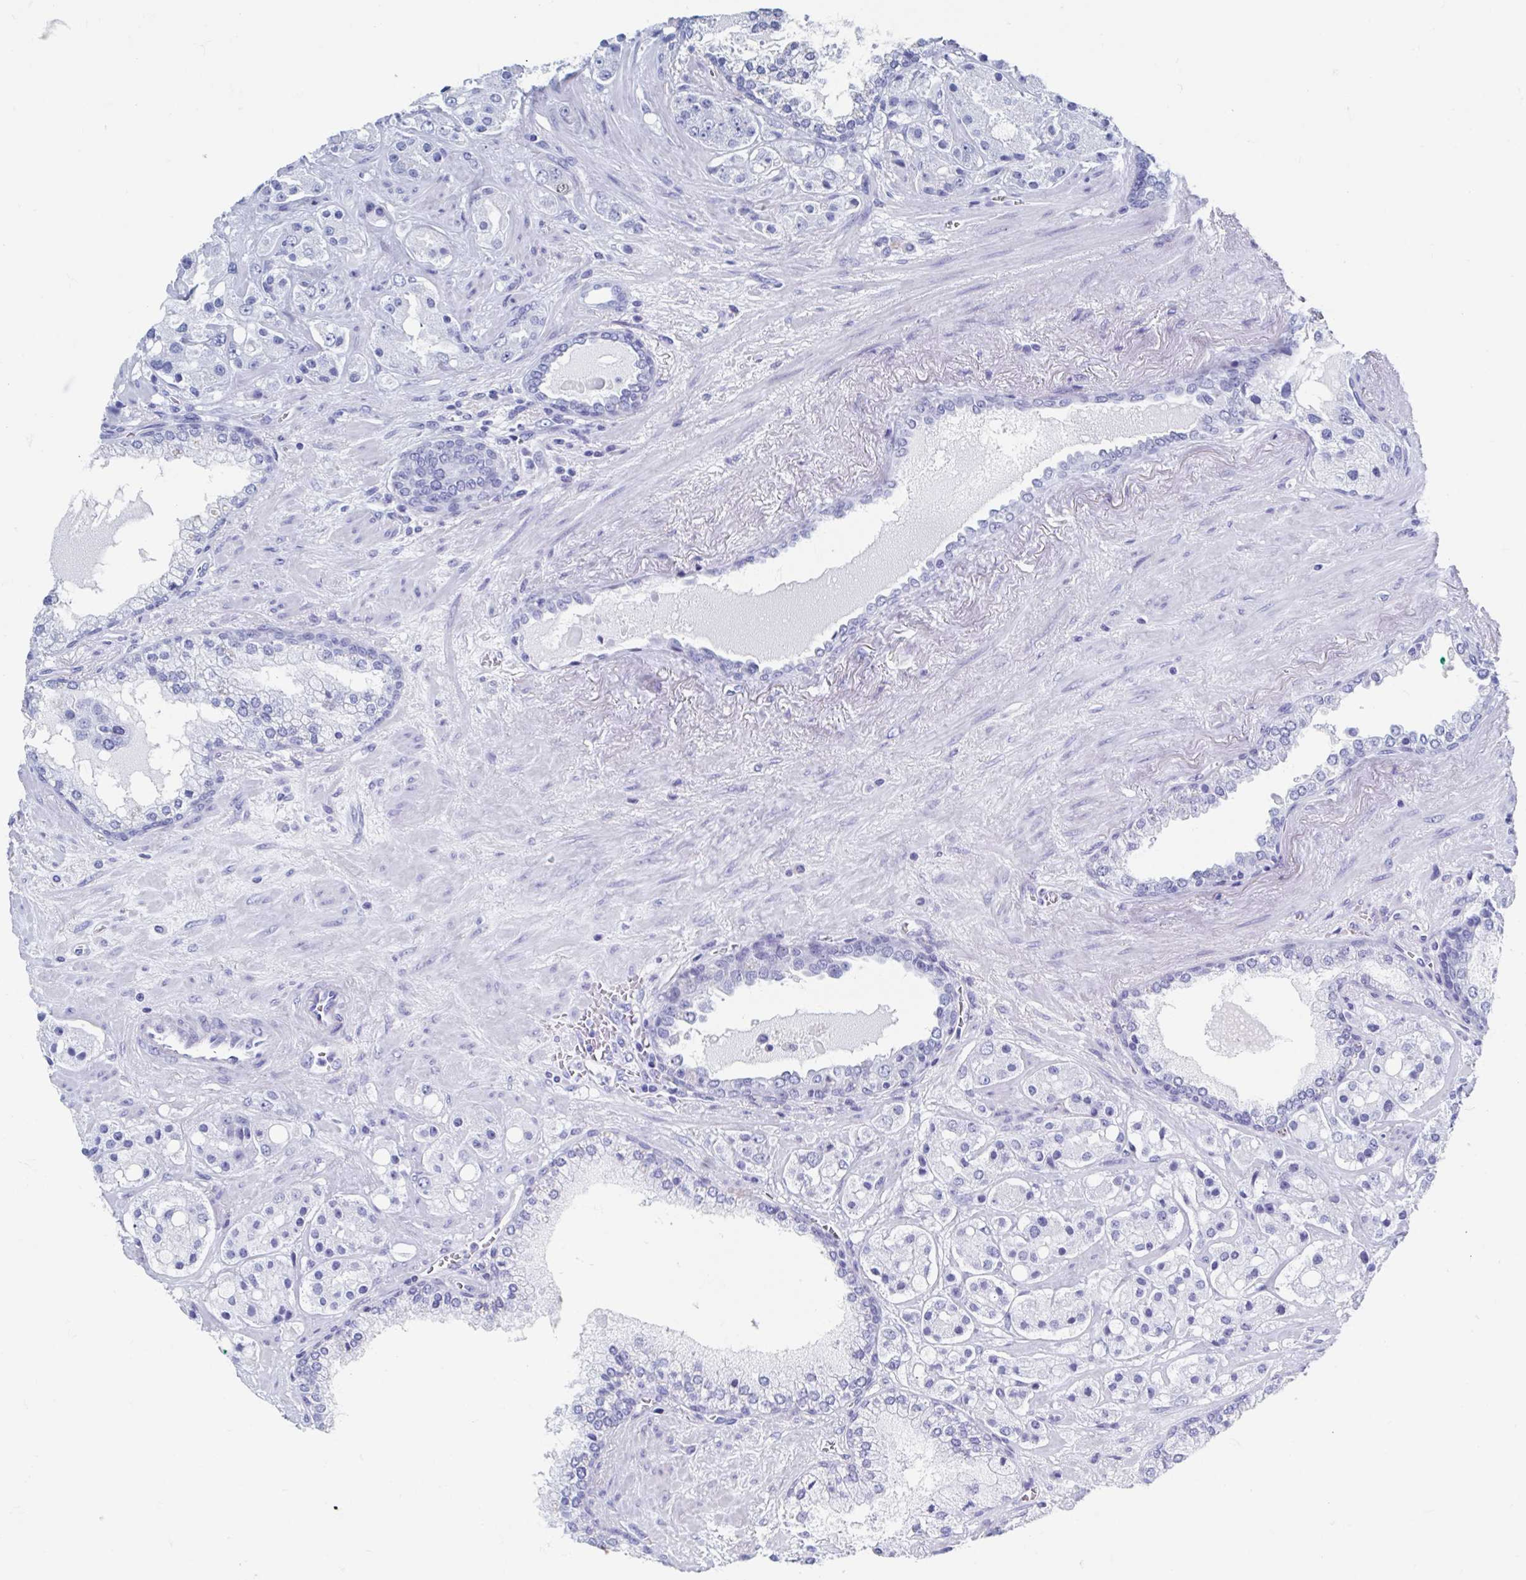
{"staining": {"intensity": "negative", "quantity": "none", "location": "none"}, "tissue": "prostate cancer", "cell_type": "Tumor cells", "image_type": "cancer", "snomed": [{"axis": "morphology", "description": "Adenocarcinoma, High grade"}, {"axis": "topography", "description": "Prostate"}], "caption": "Immunohistochemistry (IHC) of prostate cancer (high-grade adenocarcinoma) shows no positivity in tumor cells. Nuclei are stained in blue.", "gene": "C10orf53", "patient": {"sex": "male", "age": 67}}